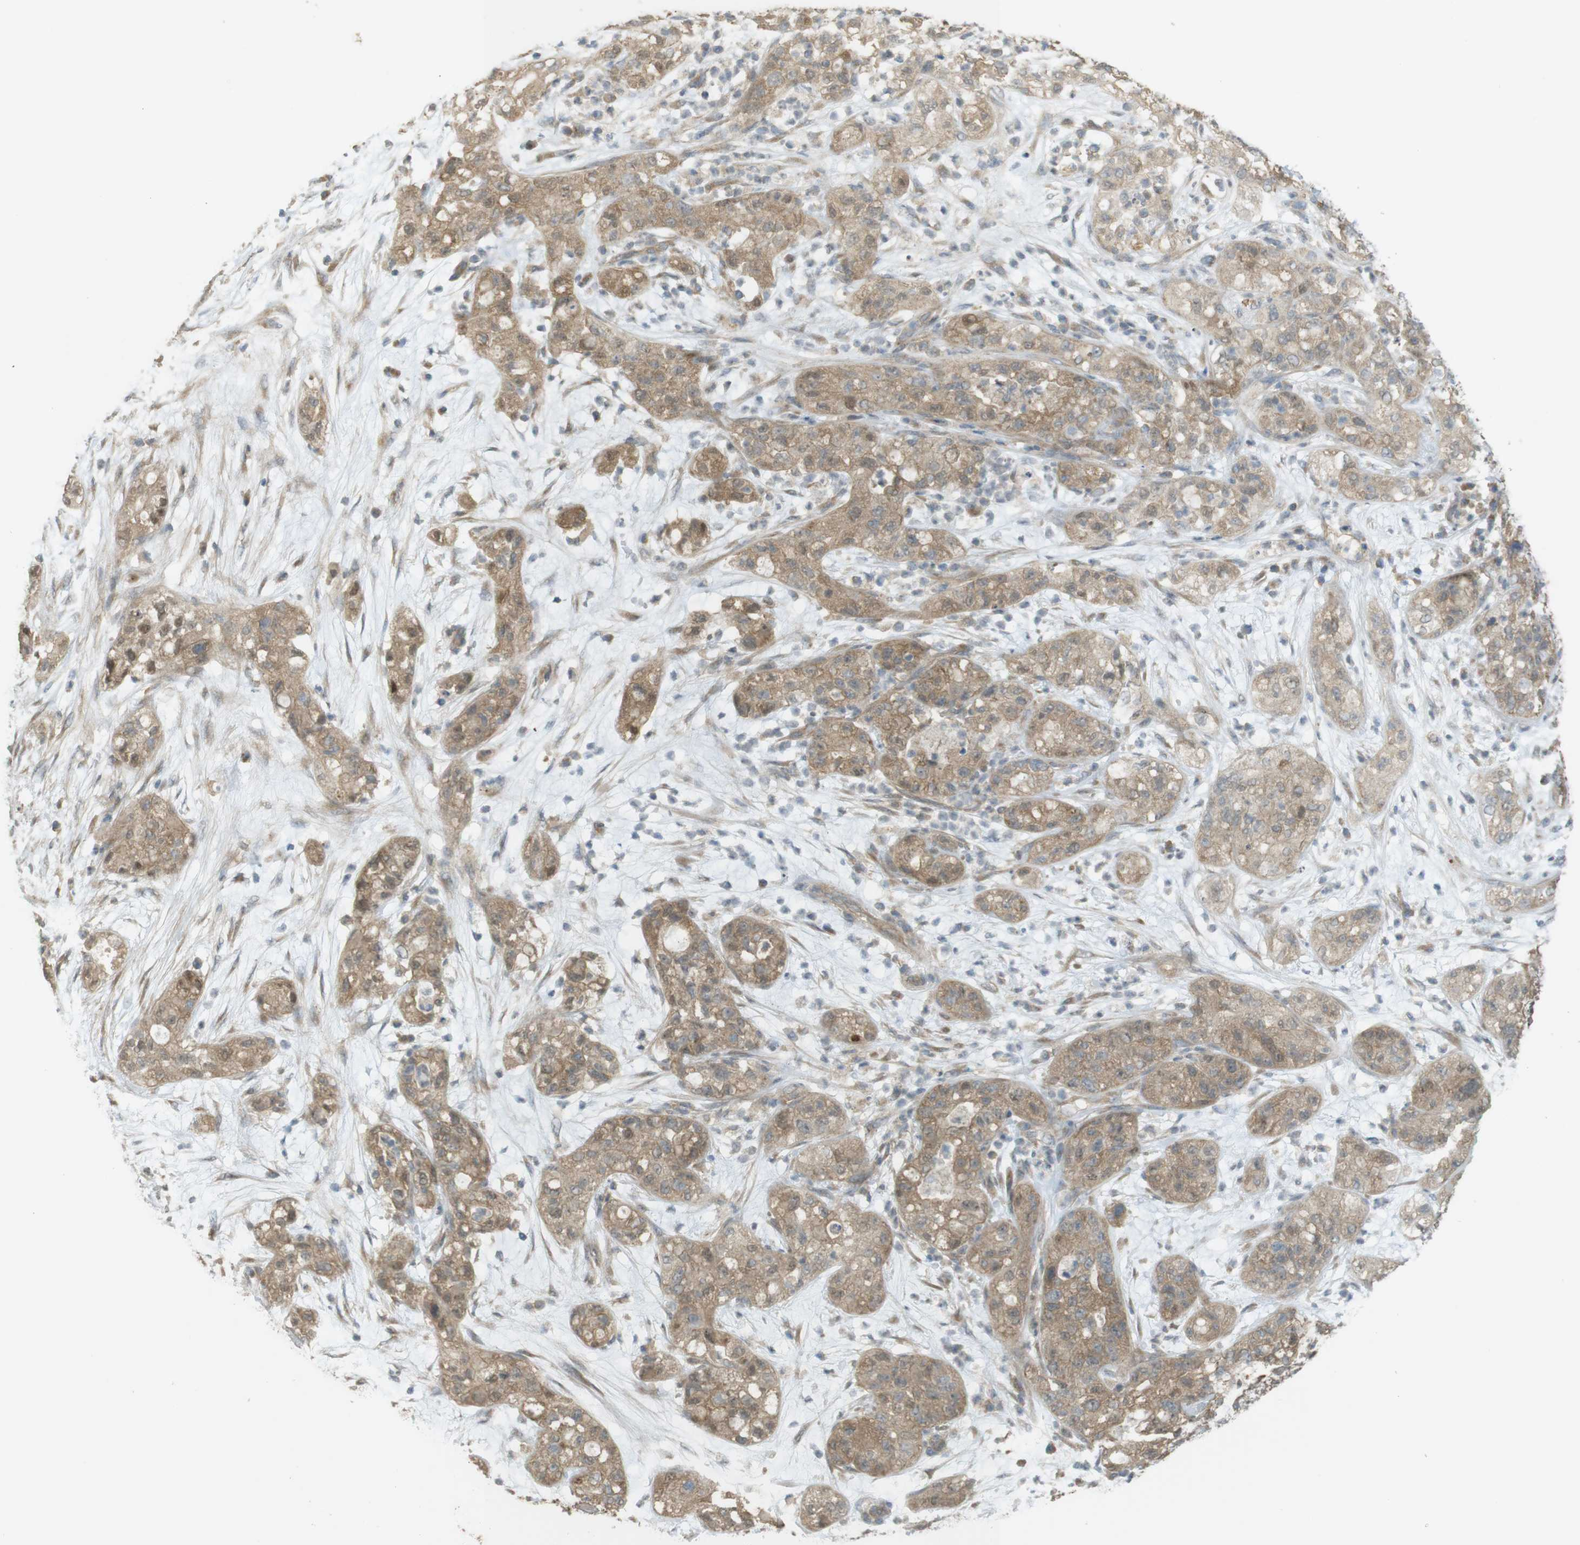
{"staining": {"intensity": "moderate", "quantity": ">75%", "location": "cytoplasmic/membranous"}, "tissue": "pancreatic cancer", "cell_type": "Tumor cells", "image_type": "cancer", "snomed": [{"axis": "morphology", "description": "Adenocarcinoma, NOS"}, {"axis": "topography", "description": "Pancreas"}], "caption": "Adenocarcinoma (pancreatic) stained with a brown dye reveals moderate cytoplasmic/membranous positive staining in approximately >75% of tumor cells.", "gene": "ZDHHC20", "patient": {"sex": "female", "age": 78}}